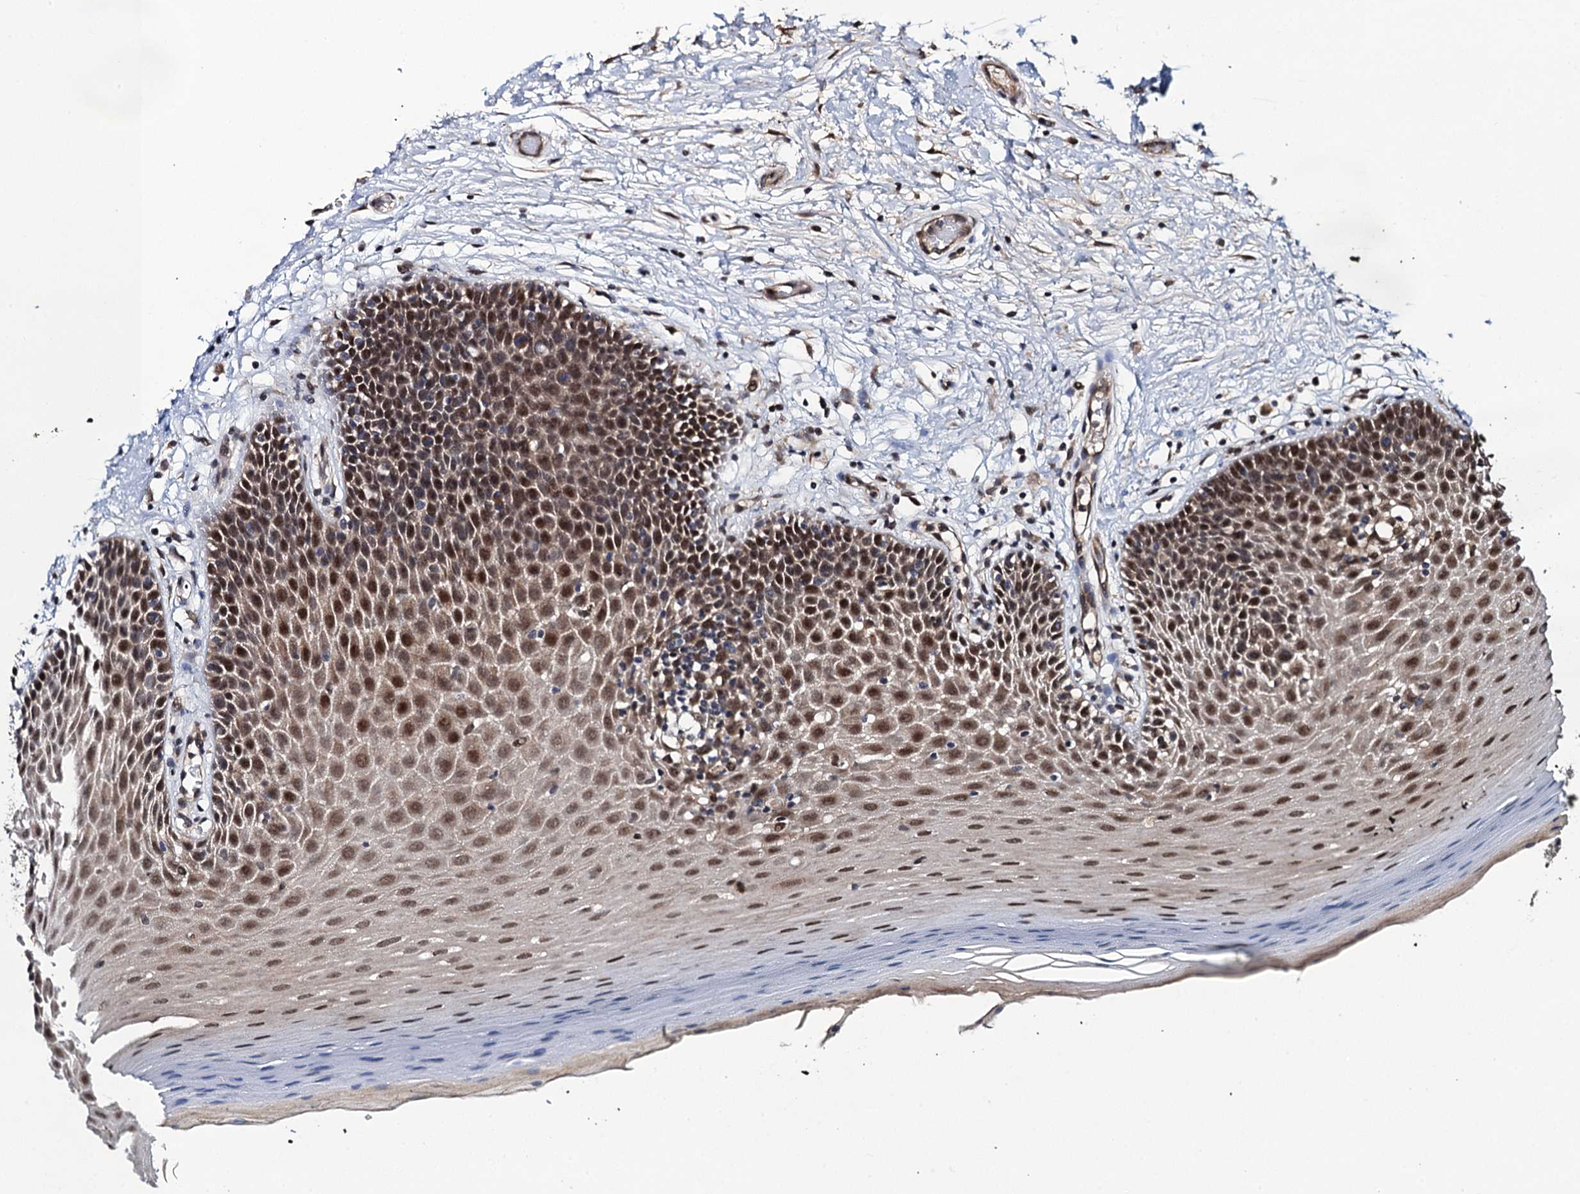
{"staining": {"intensity": "moderate", "quantity": ">75%", "location": "cytoplasmic/membranous,nuclear"}, "tissue": "oral mucosa", "cell_type": "Squamous epithelial cells", "image_type": "normal", "snomed": [{"axis": "morphology", "description": "Normal tissue, NOS"}, {"axis": "topography", "description": "Oral tissue"}, {"axis": "topography", "description": "Tounge, NOS"}], "caption": "Immunohistochemistry (IHC) of unremarkable human oral mucosa shows medium levels of moderate cytoplasmic/membranous,nuclear staining in about >75% of squamous epithelial cells. (Stains: DAB (3,3'-diaminobenzidine) in brown, nuclei in blue, Microscopy: brightfield microscopy at high magnification).", "gene": "EVX2", "patient": {"sex": "male", "age": 47}}